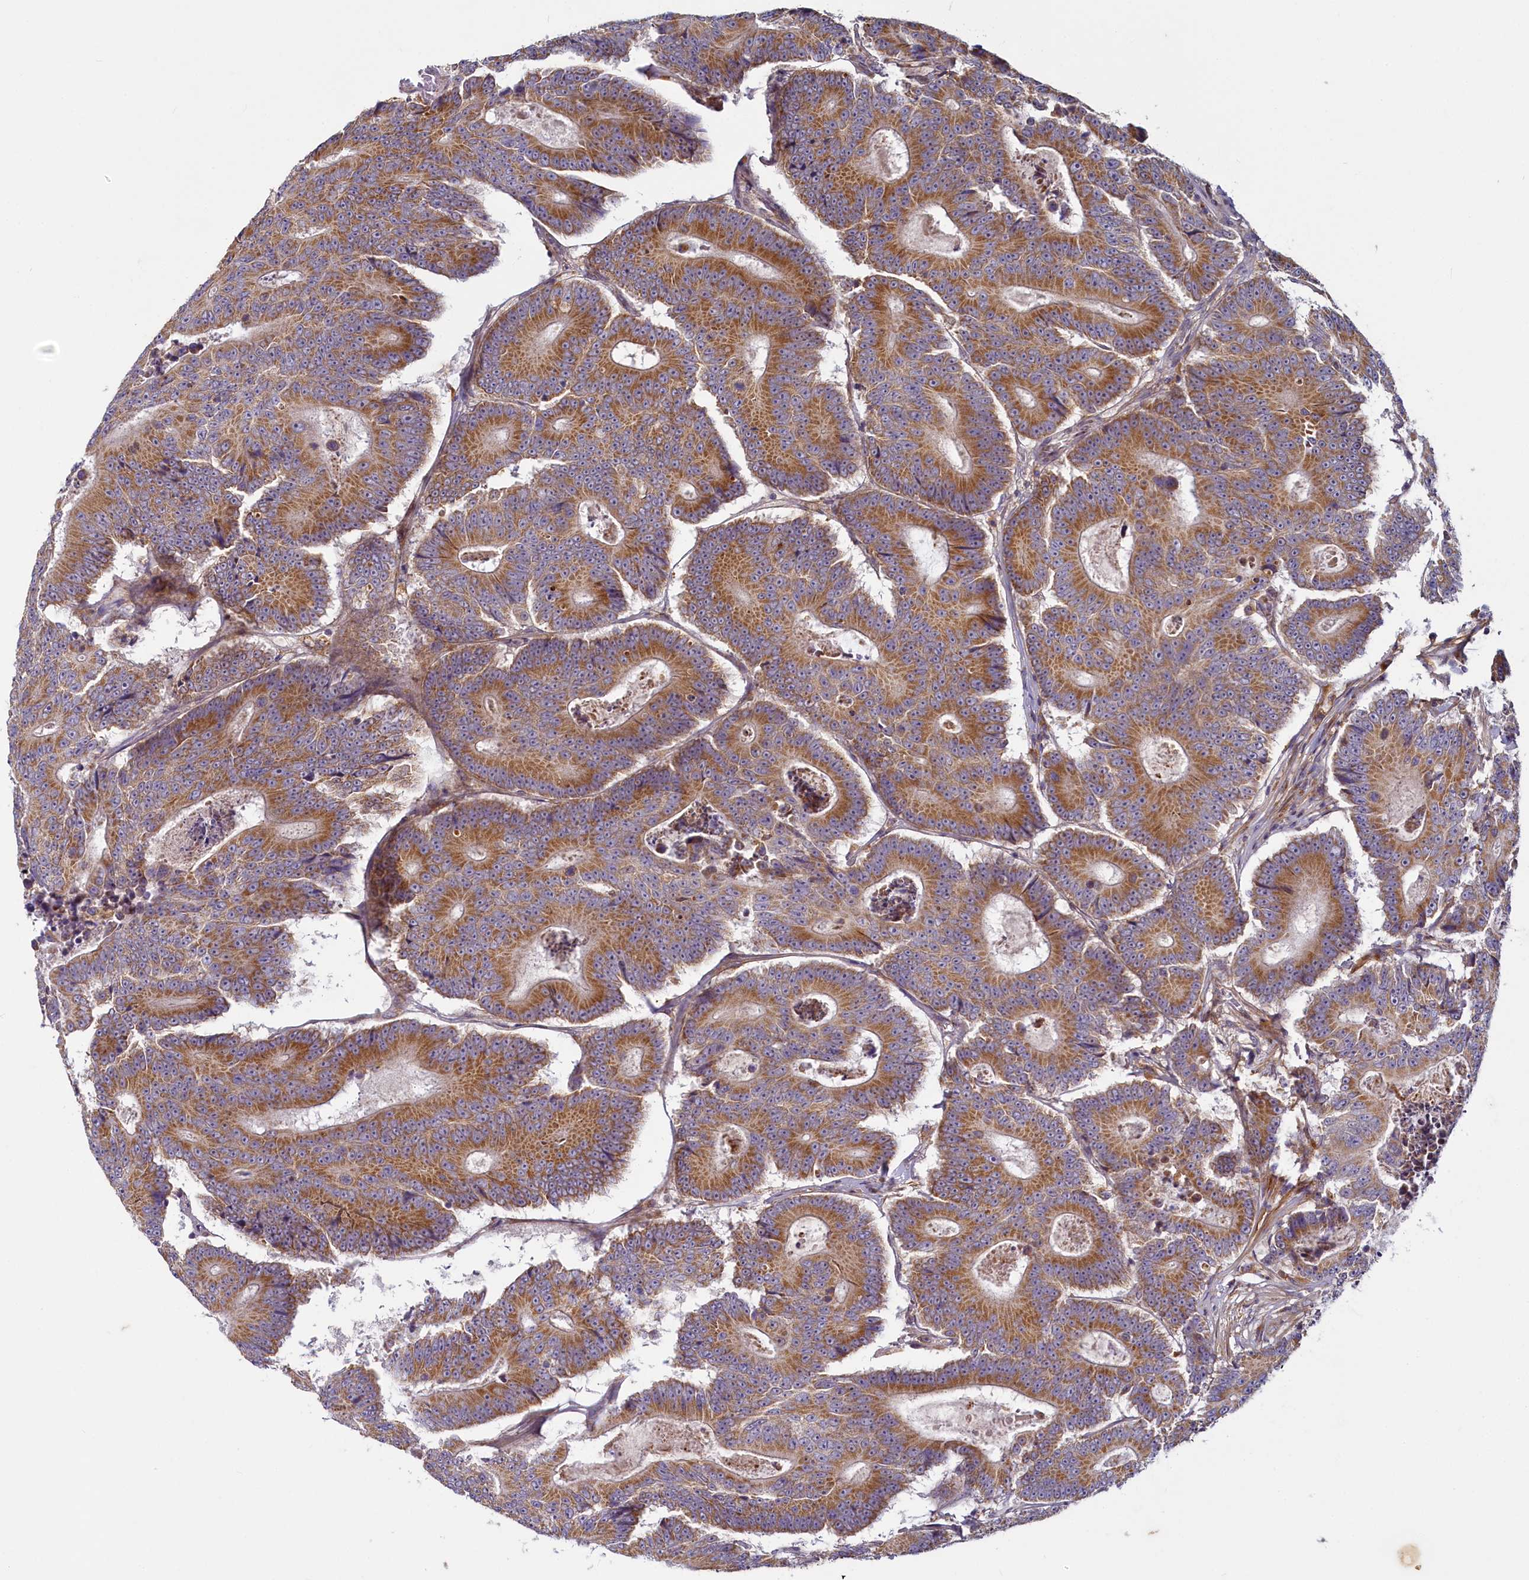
{"staining": {"intensity": "moderate", "quantity": ">75%", "location": "cytoplasmic/membranous"}, "tissue": "colorectal cancer", "cell_type": "Tumor cells", "image_type": "cancer", "snomed": [{"axis": "morphology", "description": "Adenocarcinoma, NOS"}, {"axis": "topography", "description": "Colon"}], "caption": "Human colorectal cancer stained for a protein (brown) shows moderate cytoplasmic/membranous positive expression in about >75% of tumor cells.", "gene": "ADCY2", "patient": {"sex": "male", "age": 83}}